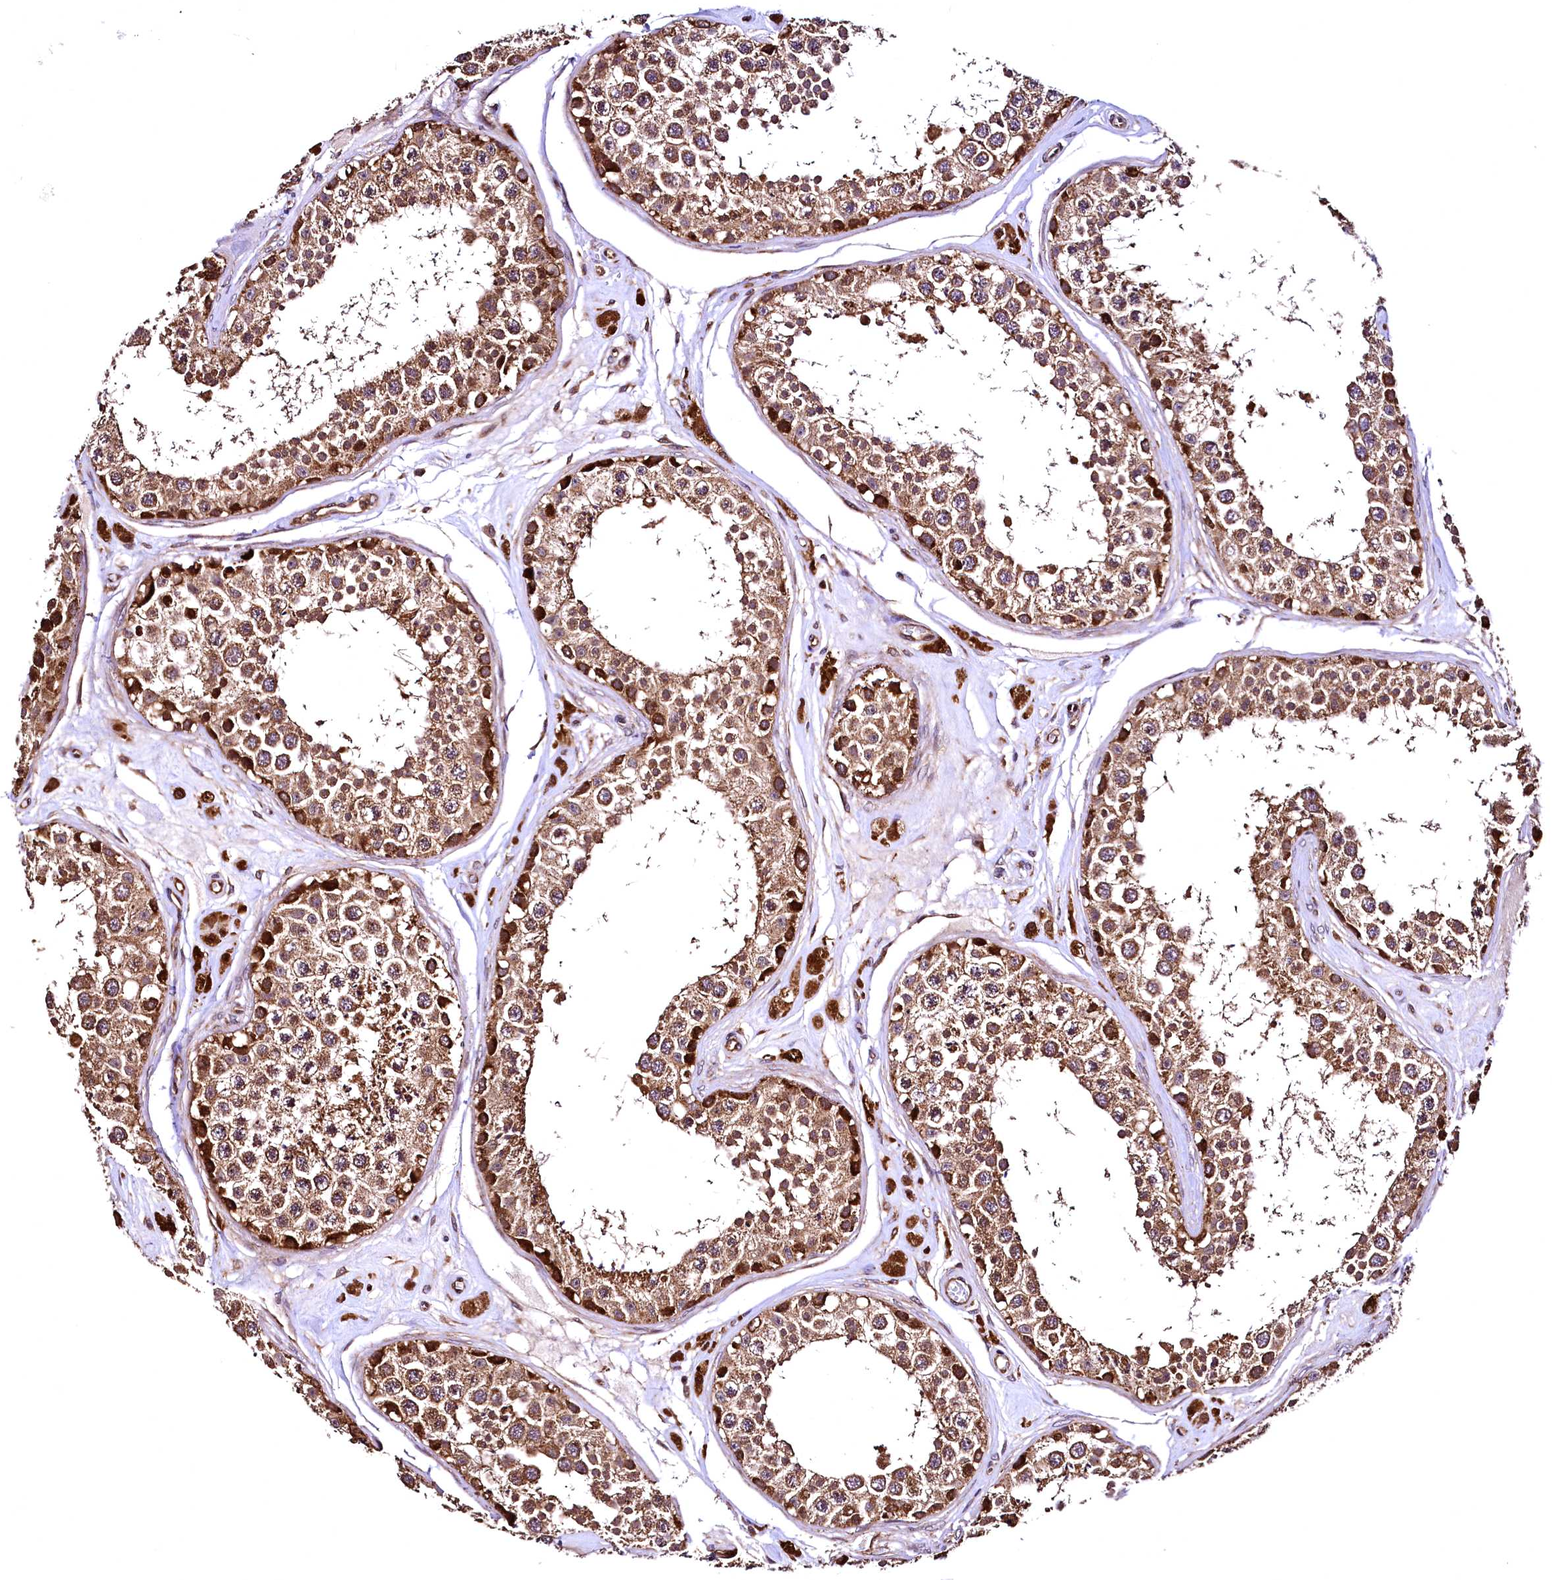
{"staining": {"intensity": "strong", "quantity": ">75%", "location": "cytoplasmic/membranous"}, "tissue": "testis", "cell_type": "Cells in seminiferous ducts", "image_type": "normal", "snomed": [{"axis": "morphology", "description": "Normal tissue, NOS"}, {"axis": "topography", "description": "Testis"}], "caption": "Testis stained with immunohistochemistry shows strong cytoplasmic/membranous positivity in approximately >75% of cells in seminiferous ducts. (DAB (3,3'-diaminobenzidine) IHC, brown staining for protein, blue staining for nuclei).", "gene": "LRSAM1", "patient": {"sex": "male", "age": 25}}